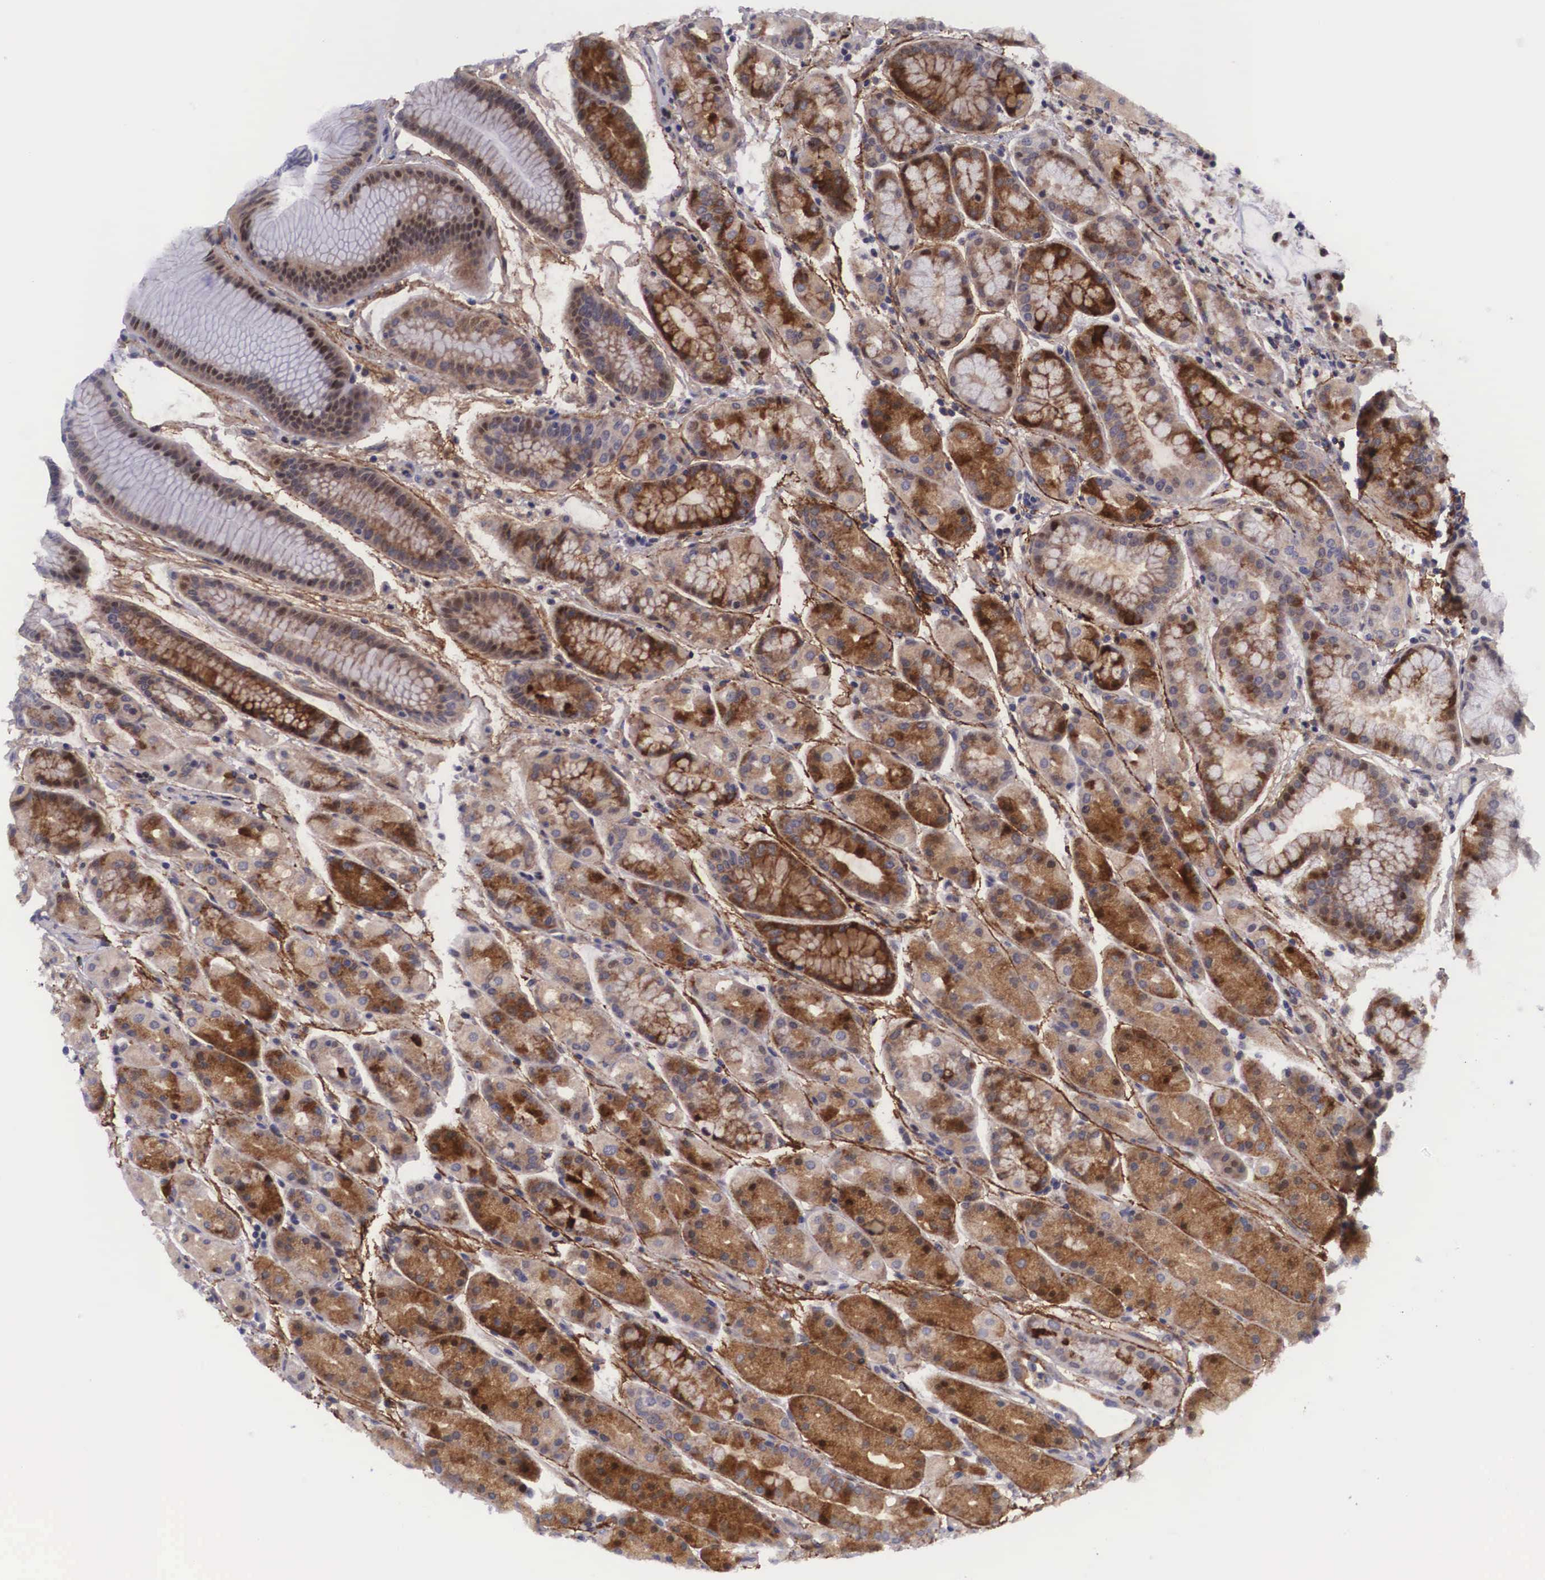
{"staining": {"intensity": "strong", "quantity": ">75%", "location": "cytoplasmic/membranous"}, "tissue": "stomach", "cell_type": "Glandular cells", "image_type": "normal", "snomed": [{"axis": "morphology", "description": "Normal tissue, NOS"}, {"axis": "topography", "description": "Stomach, upper"}], "caption": "Human stomach stained with a brown dye demonstrates strong cytoplasmic/membranous positive positivity in about >75% of glandular cells.", "gene": "EMID1", "patient": {"sex": "male", "age": 72}}